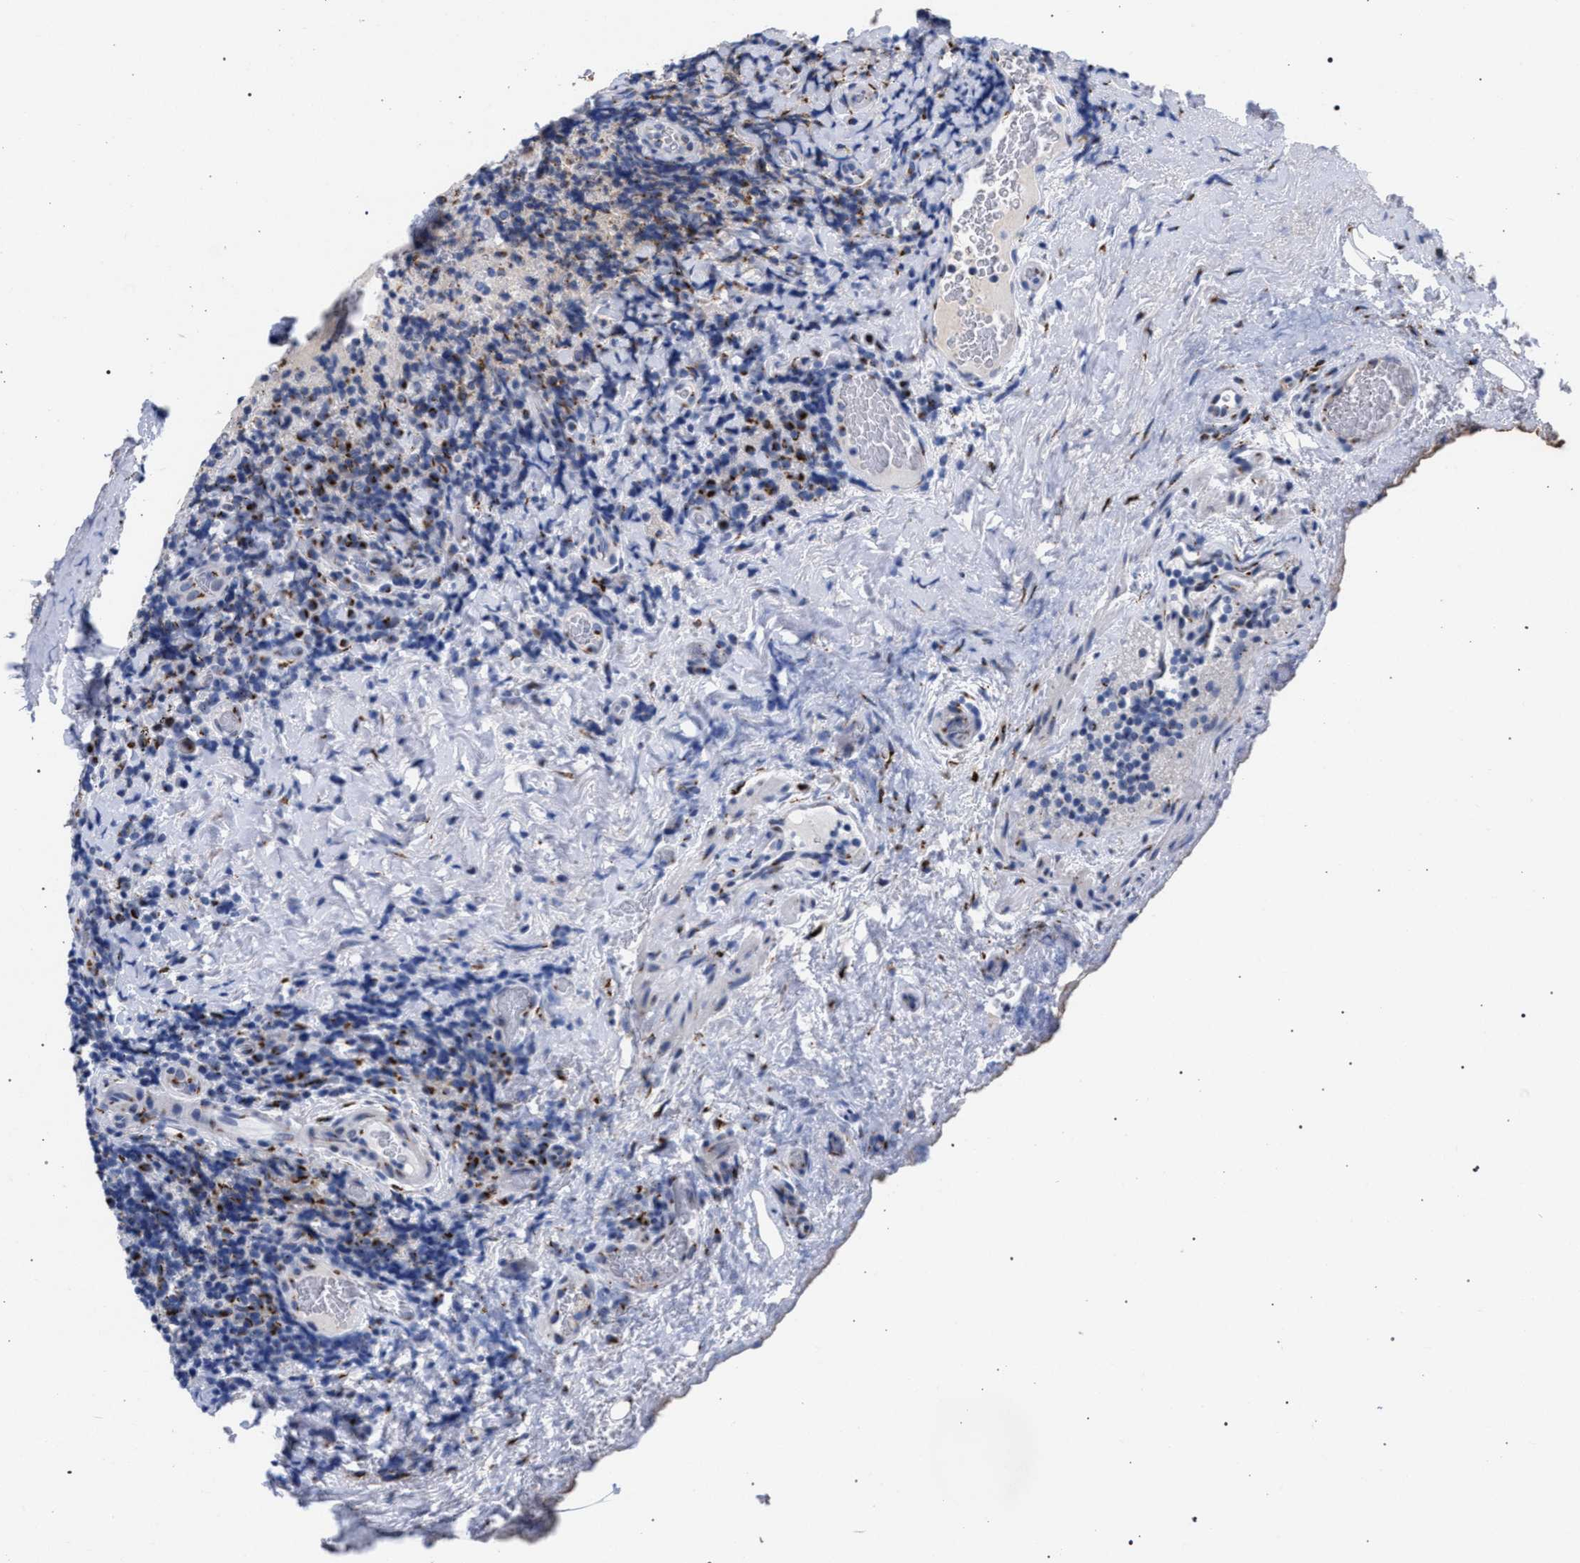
{"staining": {"intensity": "negative", "quantity": "none", "location": "none"}, "tissue": "lymphoma", "cell_type": "Tumor cells", "image_type": "cancer", "snomed": [{"axis": "morphology", "description": "Malignant lymphoma, non-Hodgkin's type, High grade"}, {"axis": "topography", "description": "Tonsil"}], "caption": "Protein analysis of high-grade malignant lymphoma, non-Hodgkin's type exhibits no significant positivity in tumor cells. (Brightfield microscopy of DAB immunohistochemistry at high magnification).", "gene": "GOLGA2", "patient": {"sex": "female", "age": 36}}